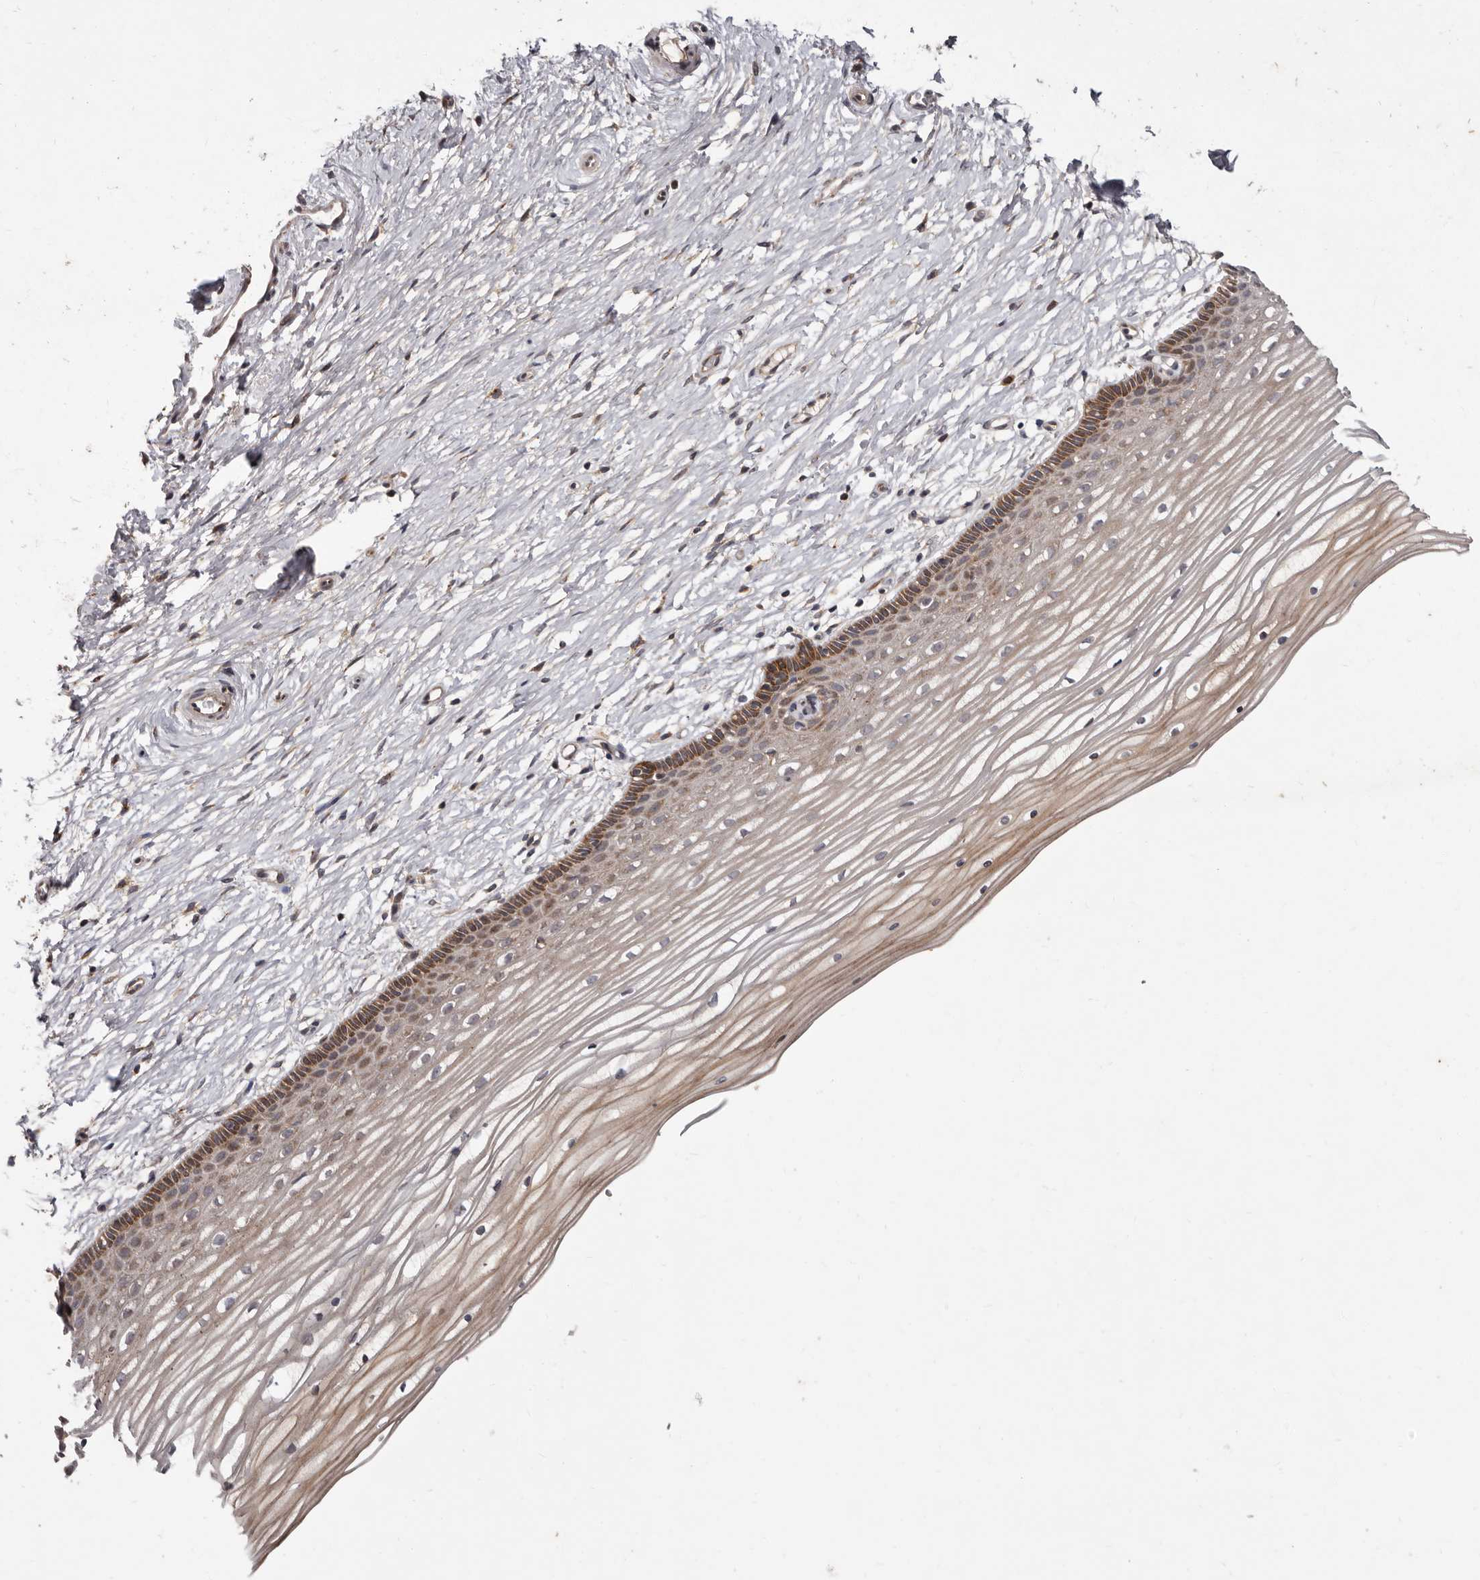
{"staining": {"intensity": "moderate", "quantity": ">75%", "location": "cytoplasmic/membranous"}, "tissue": "vagina", "cell_type": "Squamous epithelial cells", "image_type": "normal", "snomed": [{"axis": "morphology", "description": "Normal tissue, NOS"}, {"axis": "topography", "description": "Vagina"}, {"axis": "topography", "description": "Cervix"}], "caption": "A high-resolution micrograph shows immunohistochemistry staining of unremarkable vagina, which displays moderate cytoplasmic/membranous positivity in approximately >75% of squamous epithelial cells.", "gene": "FLAD1", "patient": {"sex": "female", "age": 40}}